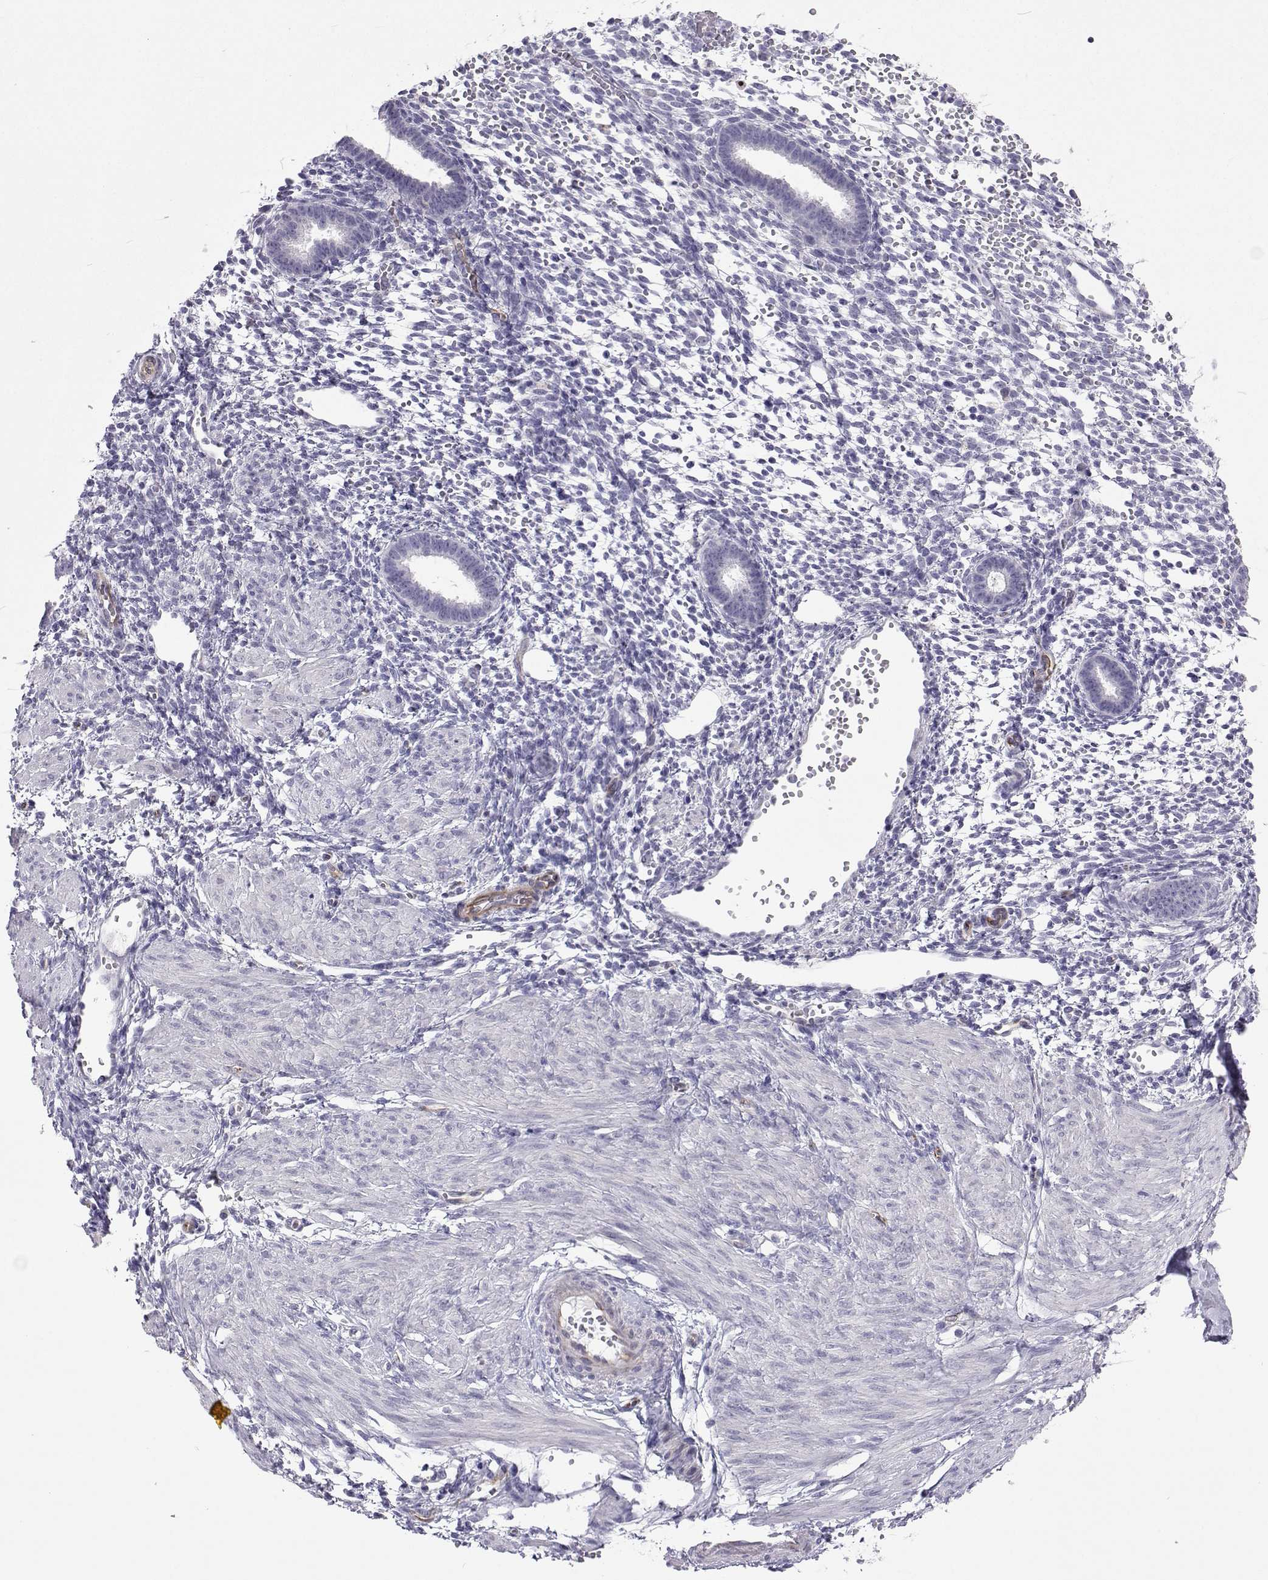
{"staining": {"intensity": "negative", "quantity": "none", "location": "none"}, "tissue": "endometrium", "cell_type": "Cells in endometrial stroma", "image_type": "normal", "snomed": [{"axis": "morphology", "description": "Normal tissue, NOS"}, {"axis": "topography", "description": "Endometrium"}], "caption": "Immunohistochemistry (IHC) of benign human endometrium demonstrates no staining in cells in endometrial stroma.", "gene": "GALM", "patient": {"sex": "female", "age": 36}}